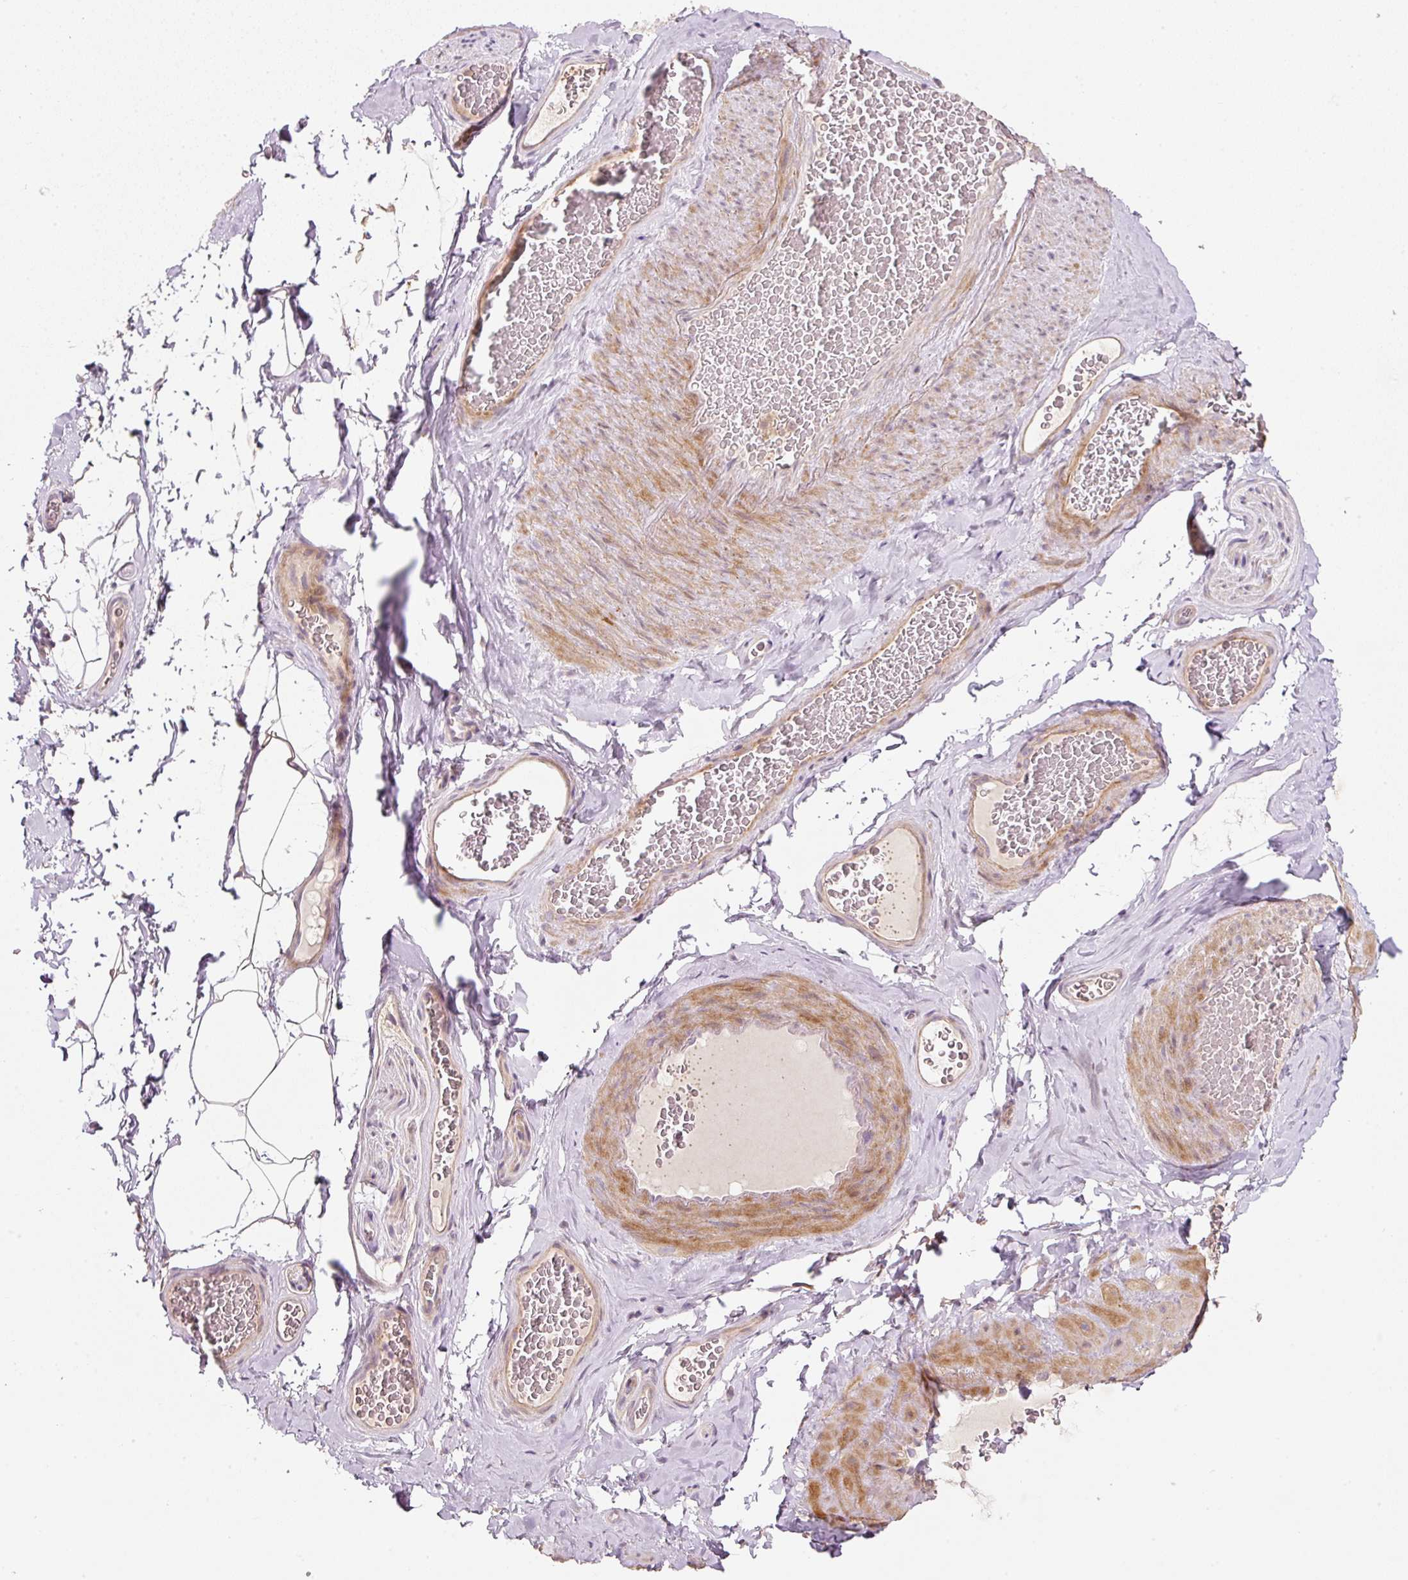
{"staining": {"intensity": "weak", "quantity": "<25%", "location": "cytoplasmic/membranous"}, "tissue": "adipose tissue", "cell_type": "Adipocytes", "image_type": "normal", "snomed": [{"axis": "morphology", "description": "Normal tissue, NOS"}, {"axis": "topography", "description": "Vascular tissue"}, {"axis": "topography", "description": "Peripheral nerve tissue"}], "caption": "DAB immunohistochemical staining of normal human adipose tissue exhibits no significant positivity in adipocytes.", "gene": "TIRAP", "patient": {"sex": "male", "age": 41}}